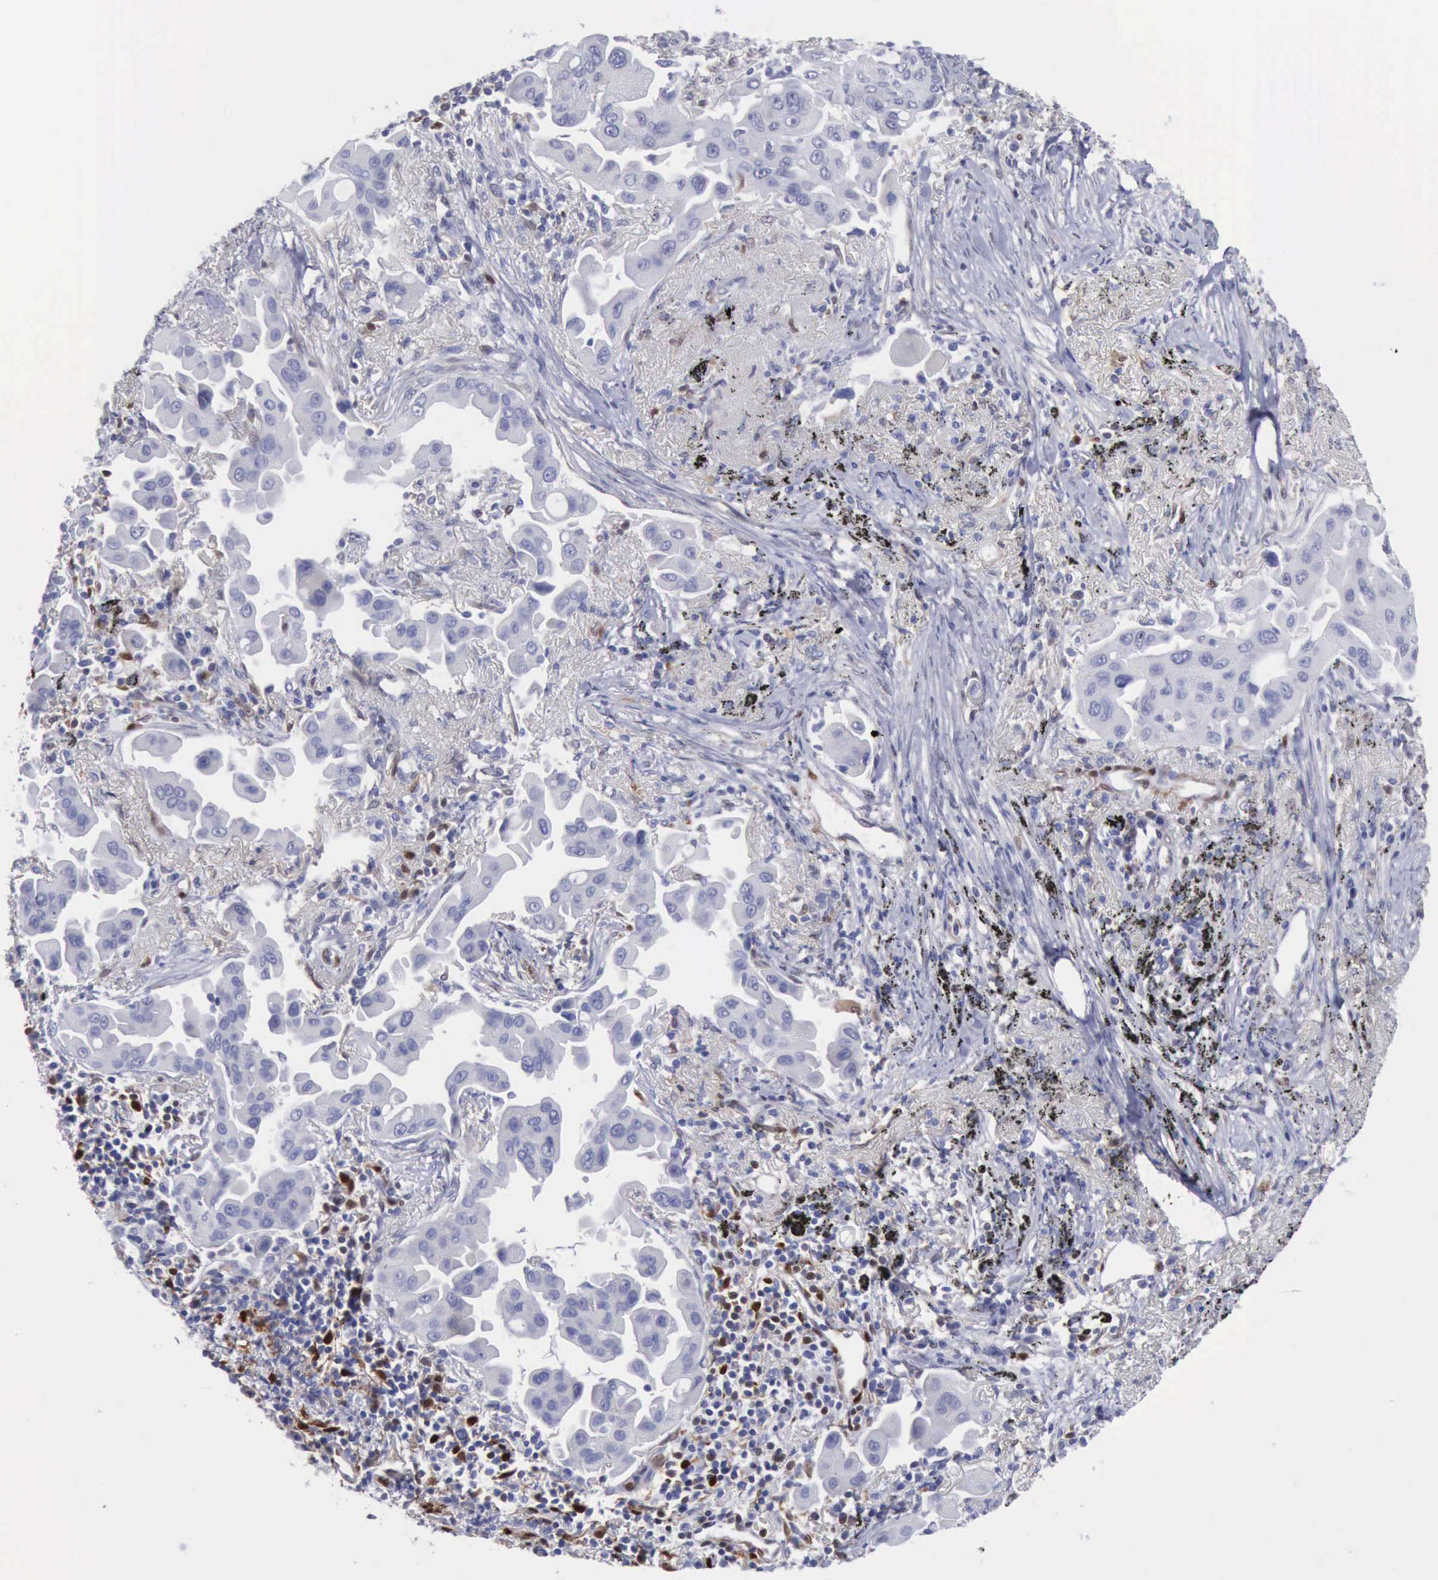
{"staining": {"intensity": "negative", "quantity": "none", "location": "none"}, "tissue": "lung cancer", "cell_type": "Tumor cells", "image_type": "cancer", "snomed": [{"axis": "morphology", "description": "Adenocarcinoma, NOS"}, {"axis": "topography", "description": "Lung"}], "caption": "This is an immunohistochemistry image of human adenocarcinoma (lung). There is no expression in tumor cells.", "gene": "FHL1", "patient": {"sex": "male", "age": 68}}